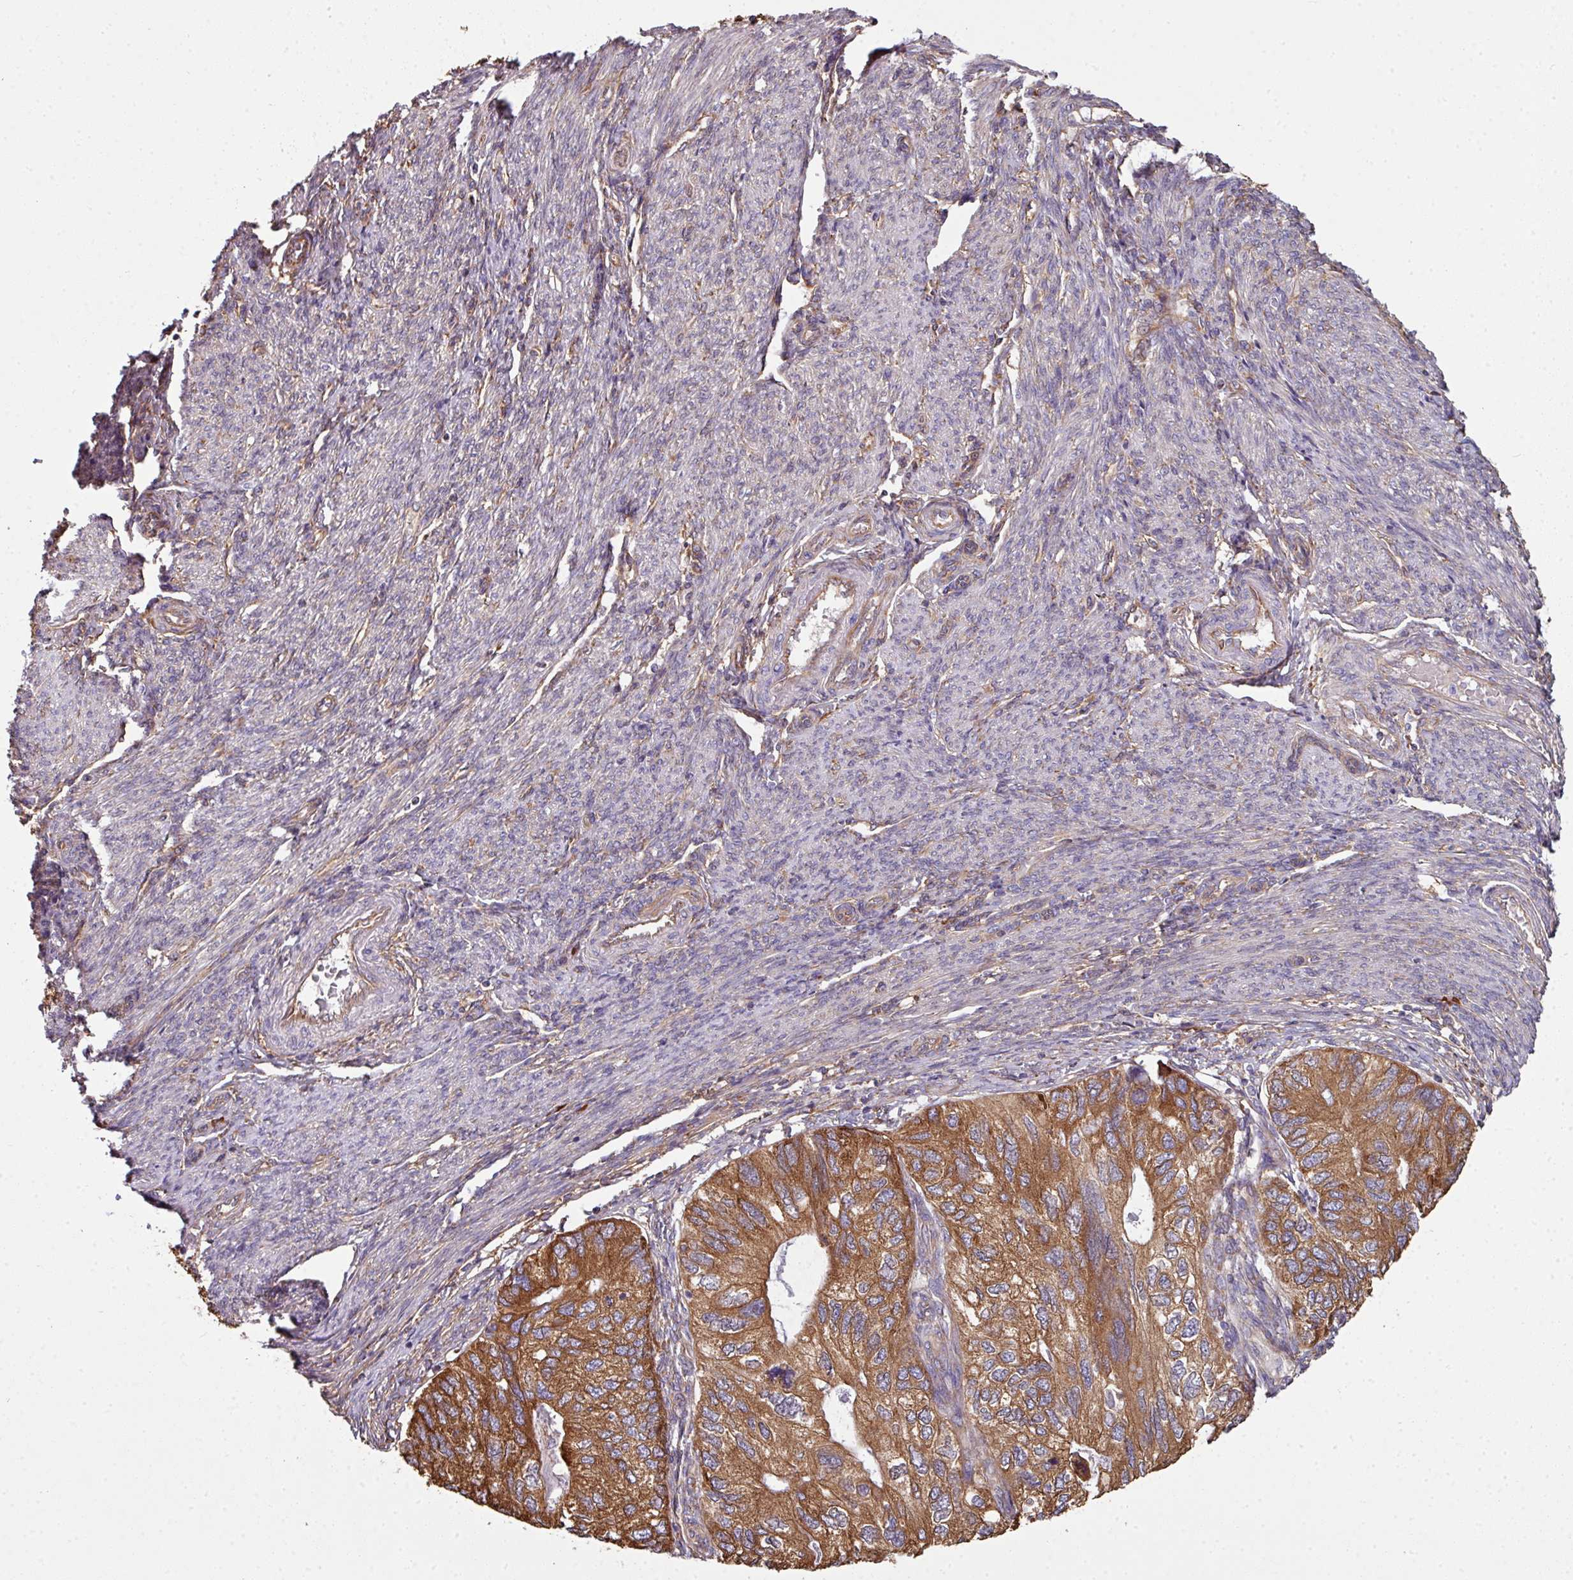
{"staining": {"intensity": "strong", "quantity": ">75%", "location": "cytoplasmic/membranous"}, "tissue": "endometrial cancer", "cell_type": "Tumor cells", "image_type": "cancer", "snomed": [{"axis": "morphology", "description": "Carcinoma, NOS"}, {"axis": "topography", "description": "Uterus"}], "caption": "Carcinoma (endometrial) stained with immunohistochemistry (IHC) displays strong cytoplasmic/membranous expression in approximately >75% of tumor cells. (DAB = brown stain, brightfield microscopy at high magnification).", "gene": "FAT4", "patient": {"sex": "female", "age": 76}}